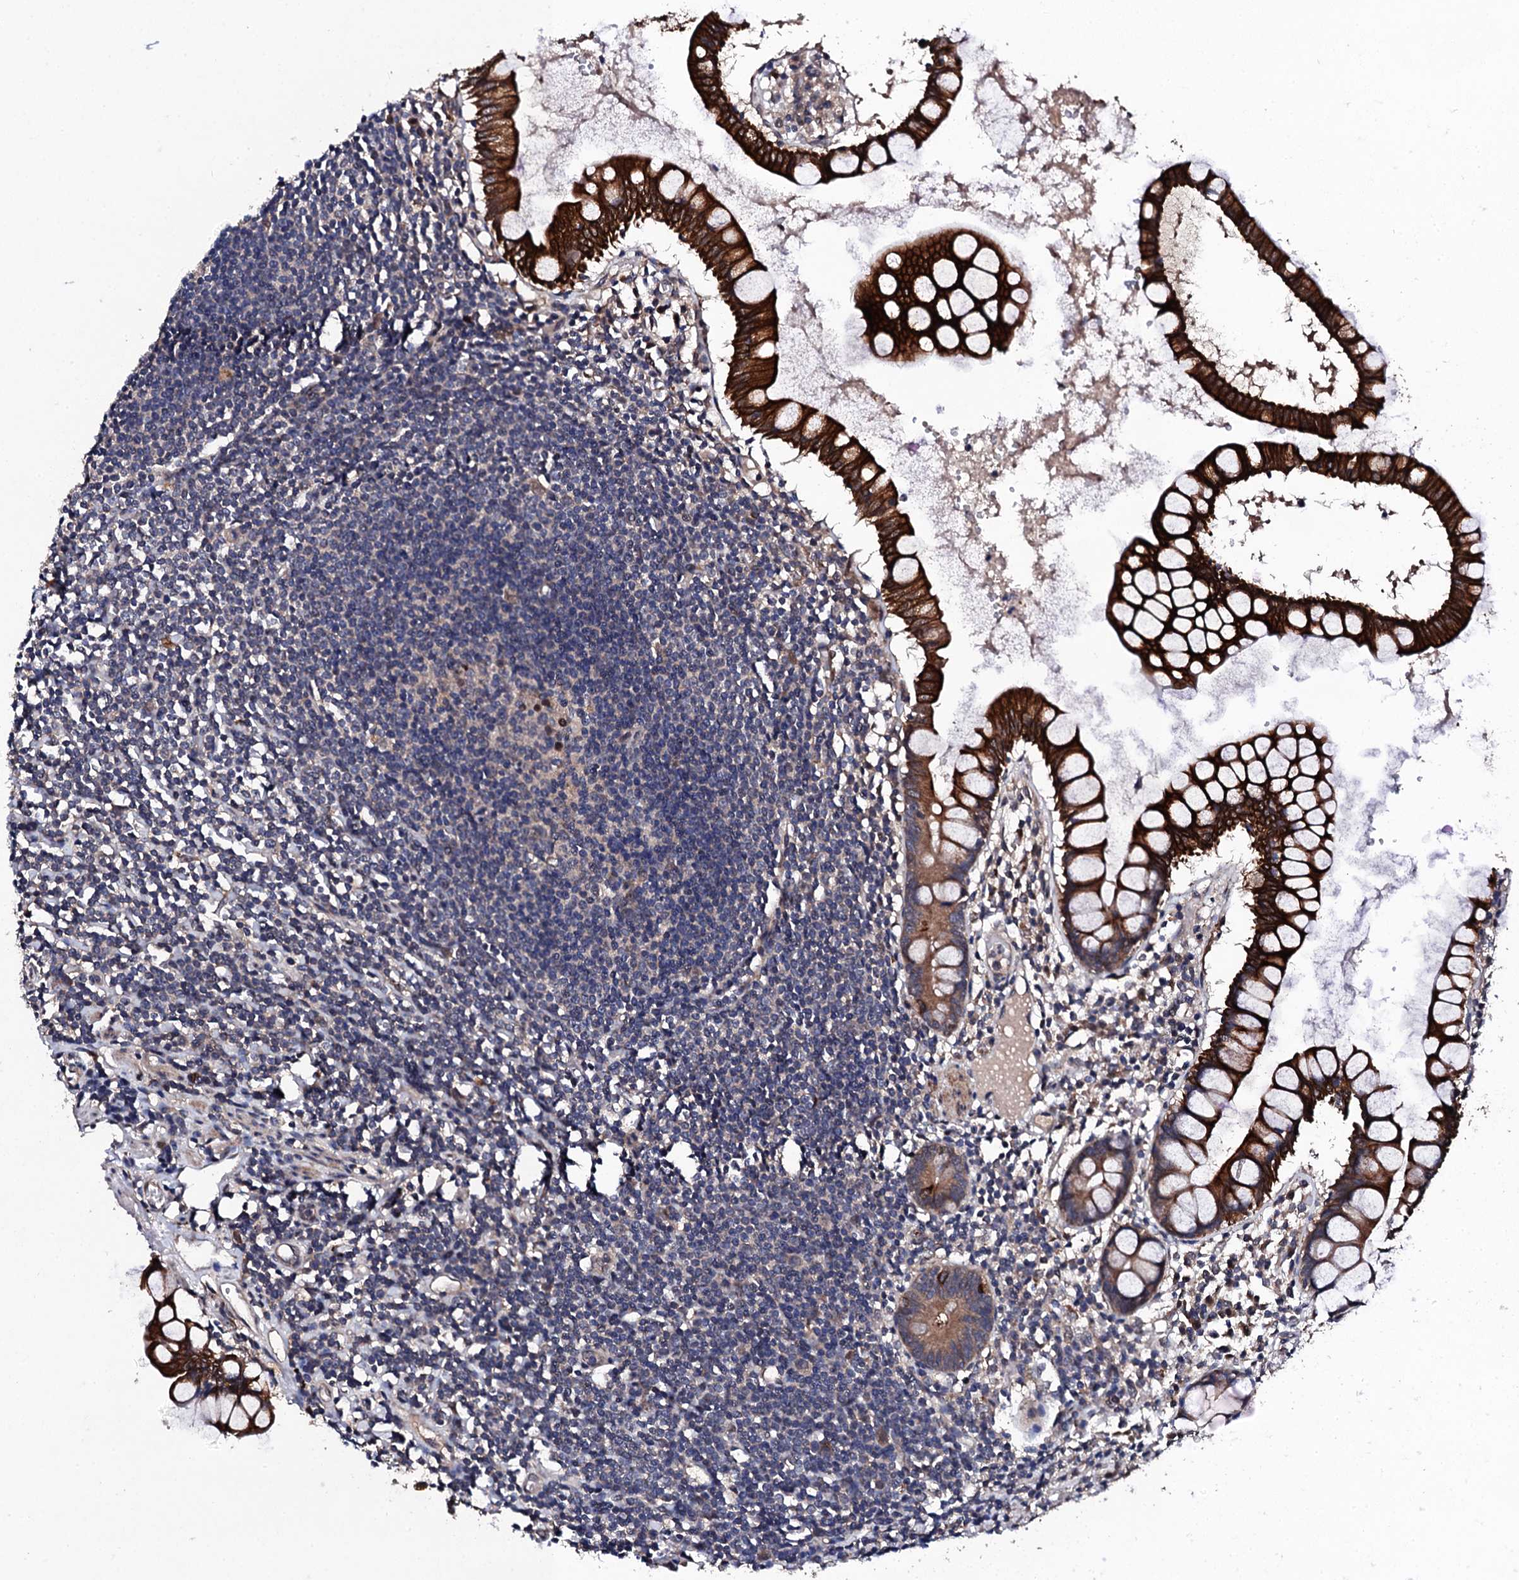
{"staining": {"intensity": "moderate", "quantity": "<25%", "location": "cytoplasmic/membranous"}, "tissue": "colon", "cell_type": "Endothelial cells", "image_type": "normal", "snomed": [{"axis": "morphology", "description": "Normal tissue, NOS"}, {"axis": "morphology", "description": "Adenocarcinoma, NOS"}, {"axis": "topography", "description": "Colon"}], "caption": "Brown immunohistochemical staining in benign human colon reveals moderate cytoplasmic/membranous staining in approximately <25% of endothelial cells. The staining was performed using DAB (3,3'-diaminobenzidine) to visualize the protein expression in brown, while the nuclei were stained in blue with hematoxylin (Magnification: 20x).", "gene": "IP6K1", "patient": {"sex": "female", "age": 55}}